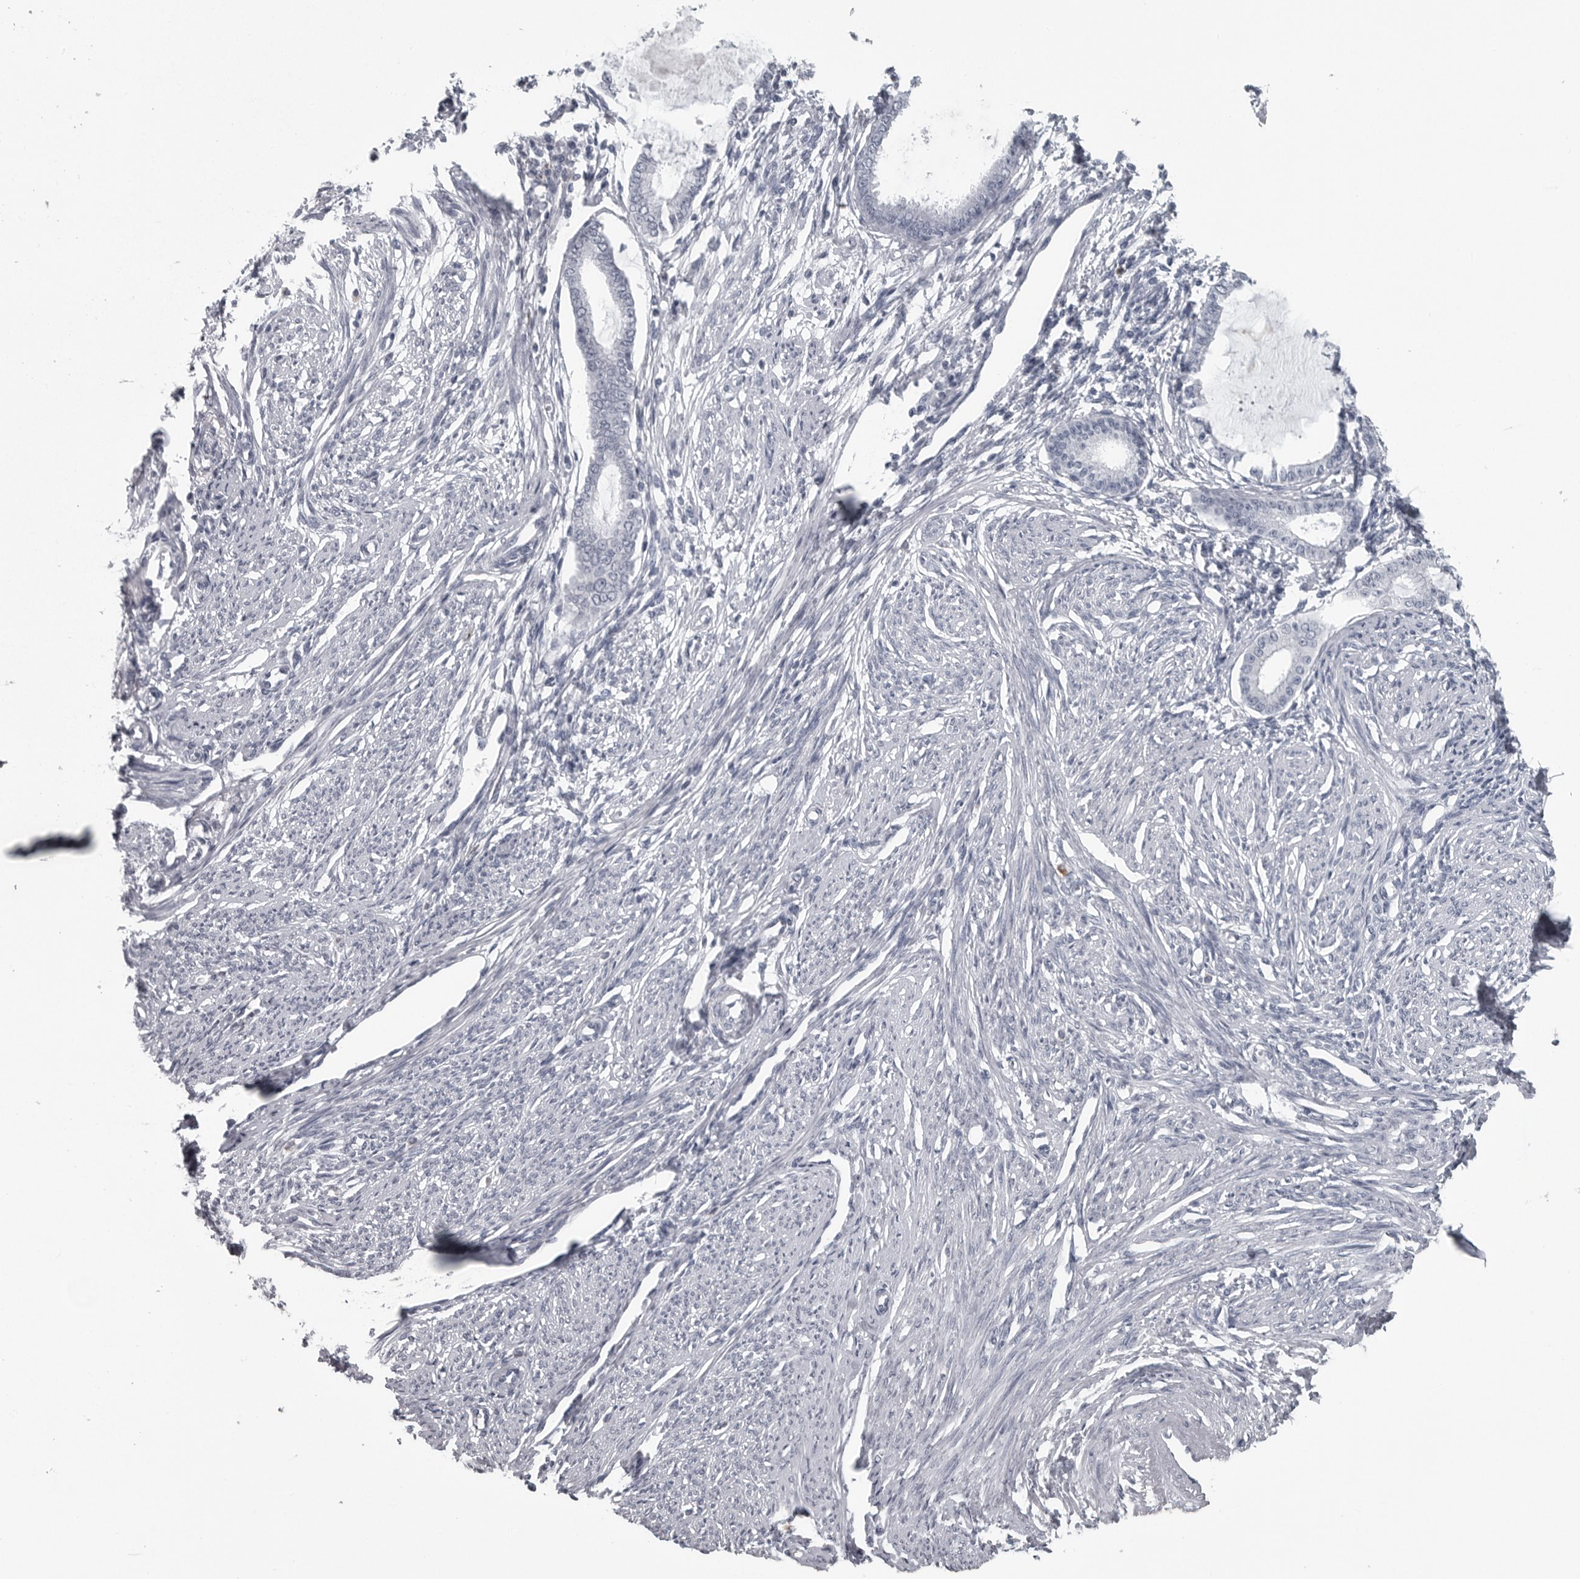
{"staining": {"intensity": "negative", "quantity": "none", "location": "none"}, "tissue": "endometrium", "cell_type": "Cells in endometrial stroma", "image_type": "normal", "snomed": [{"axis": "morphology", "description": "Normal tissue, NOS"}, {"axis": "topography", "description": "Endometrium"}], "caption": "Immunohistochemistry photomicrograph of unremarkable endometrium: endometrium stained with DAB (3,3'-diaminobenzidine) demonstrates no significant protein expression in cells in endometrial stroma.", "gene": "LYSMD1", "patient": {"sex": "female", "age": 56}}